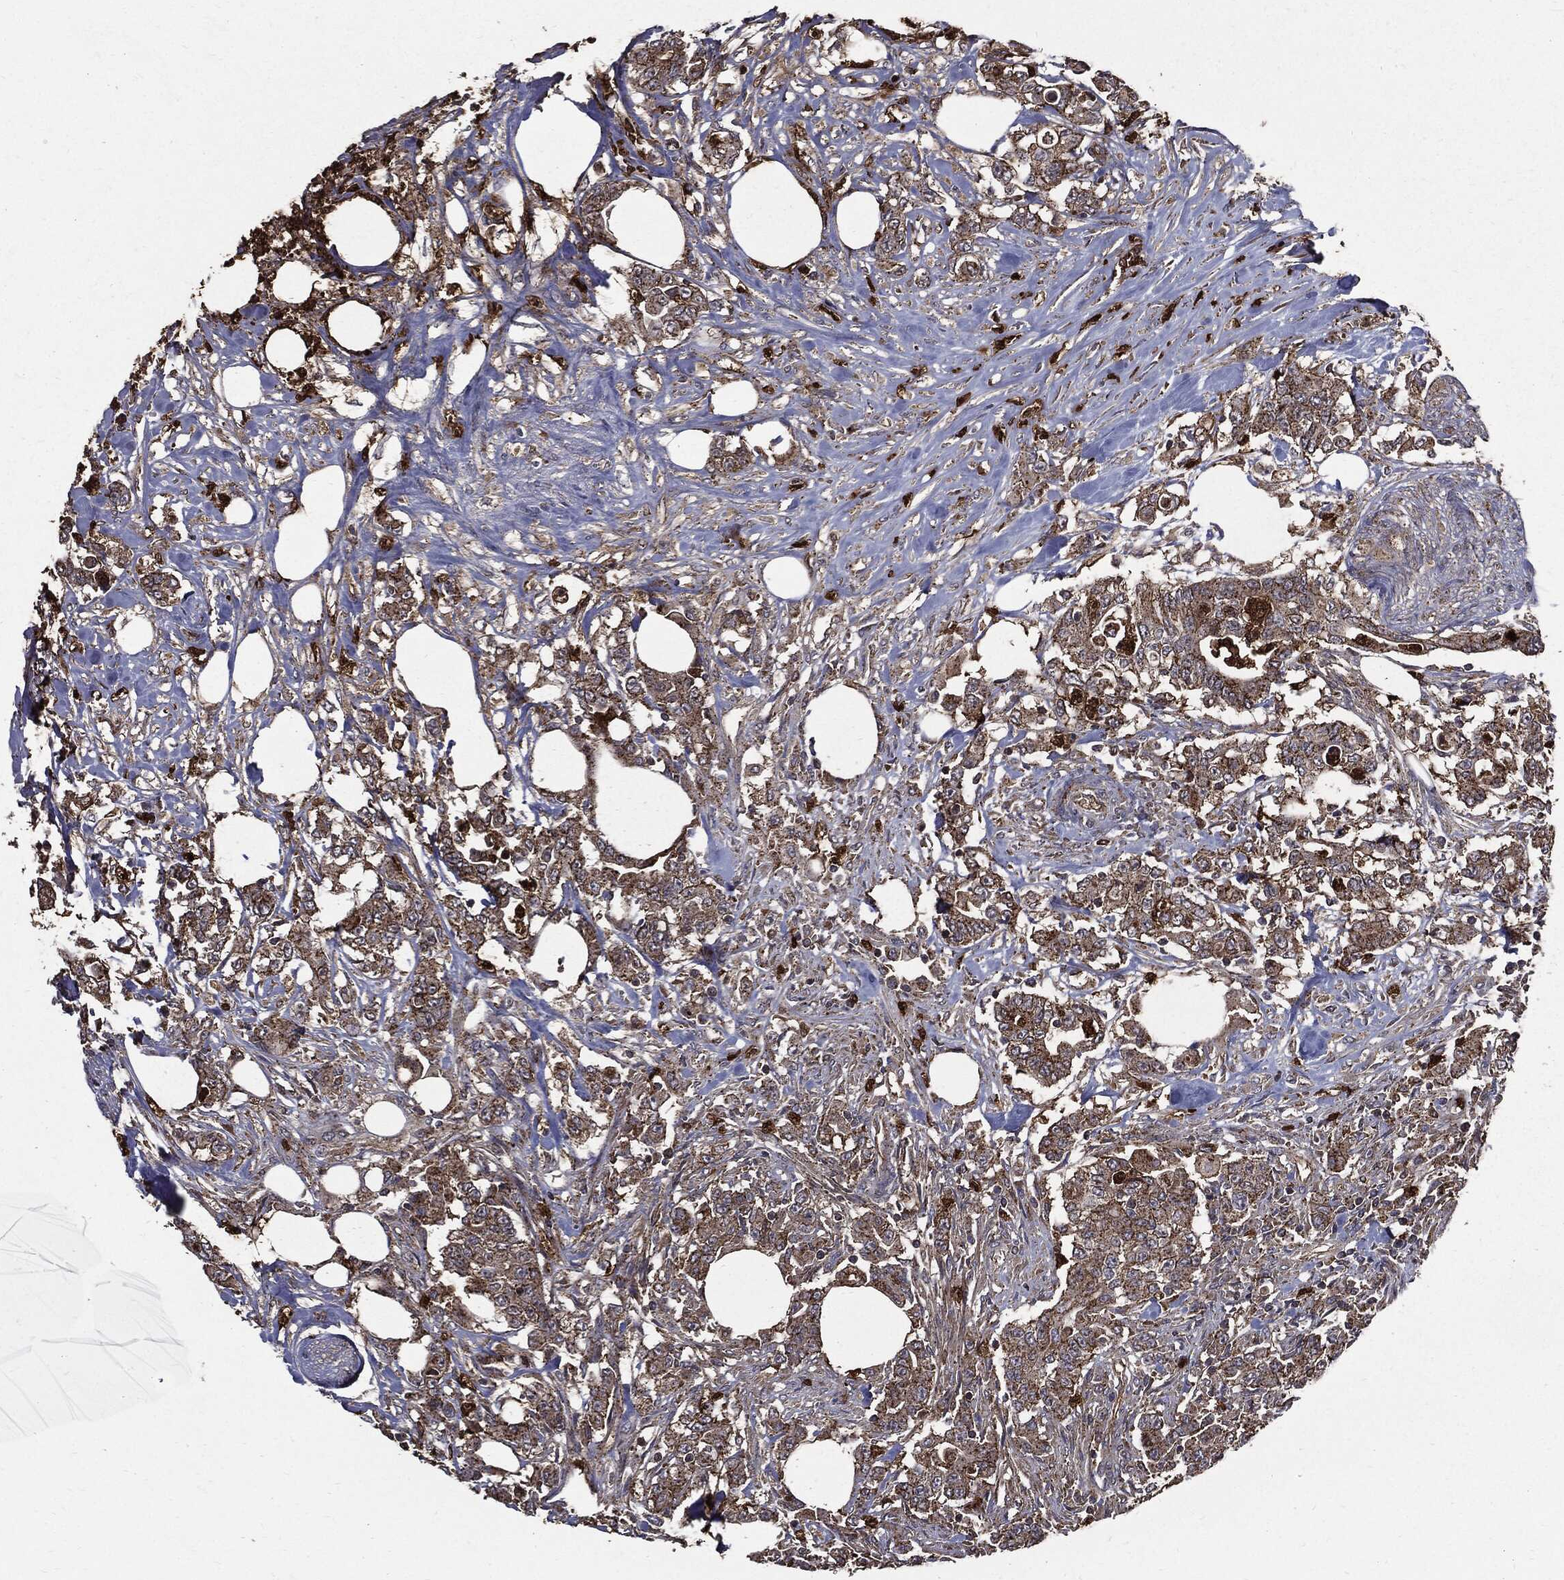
{"staining": {"intensity": "strong", "quantity": "<25%", "location": "cytoplasmic/membranous"}, "tissue": "colorectal cancer", "cell_type": "Tumor cells", "image_type": "cancer", "snomed": [{"axis": "morphology", "description": "Adenocarcinoma, NOS"}, {"axis": "topography", "description": "Colon"}], "caption": "Protein expression analysis of human colorectal cancer reveals strong cytoplasmic/membranous positivity in approximately <25% of tumor cells. (DAB (3,3'-diaminobenzidine) IHC, brown staining for protein, blue staining for nuclei).", "gene": "PDCD6IP", "patient": {"sex": "female", "age": 48}}